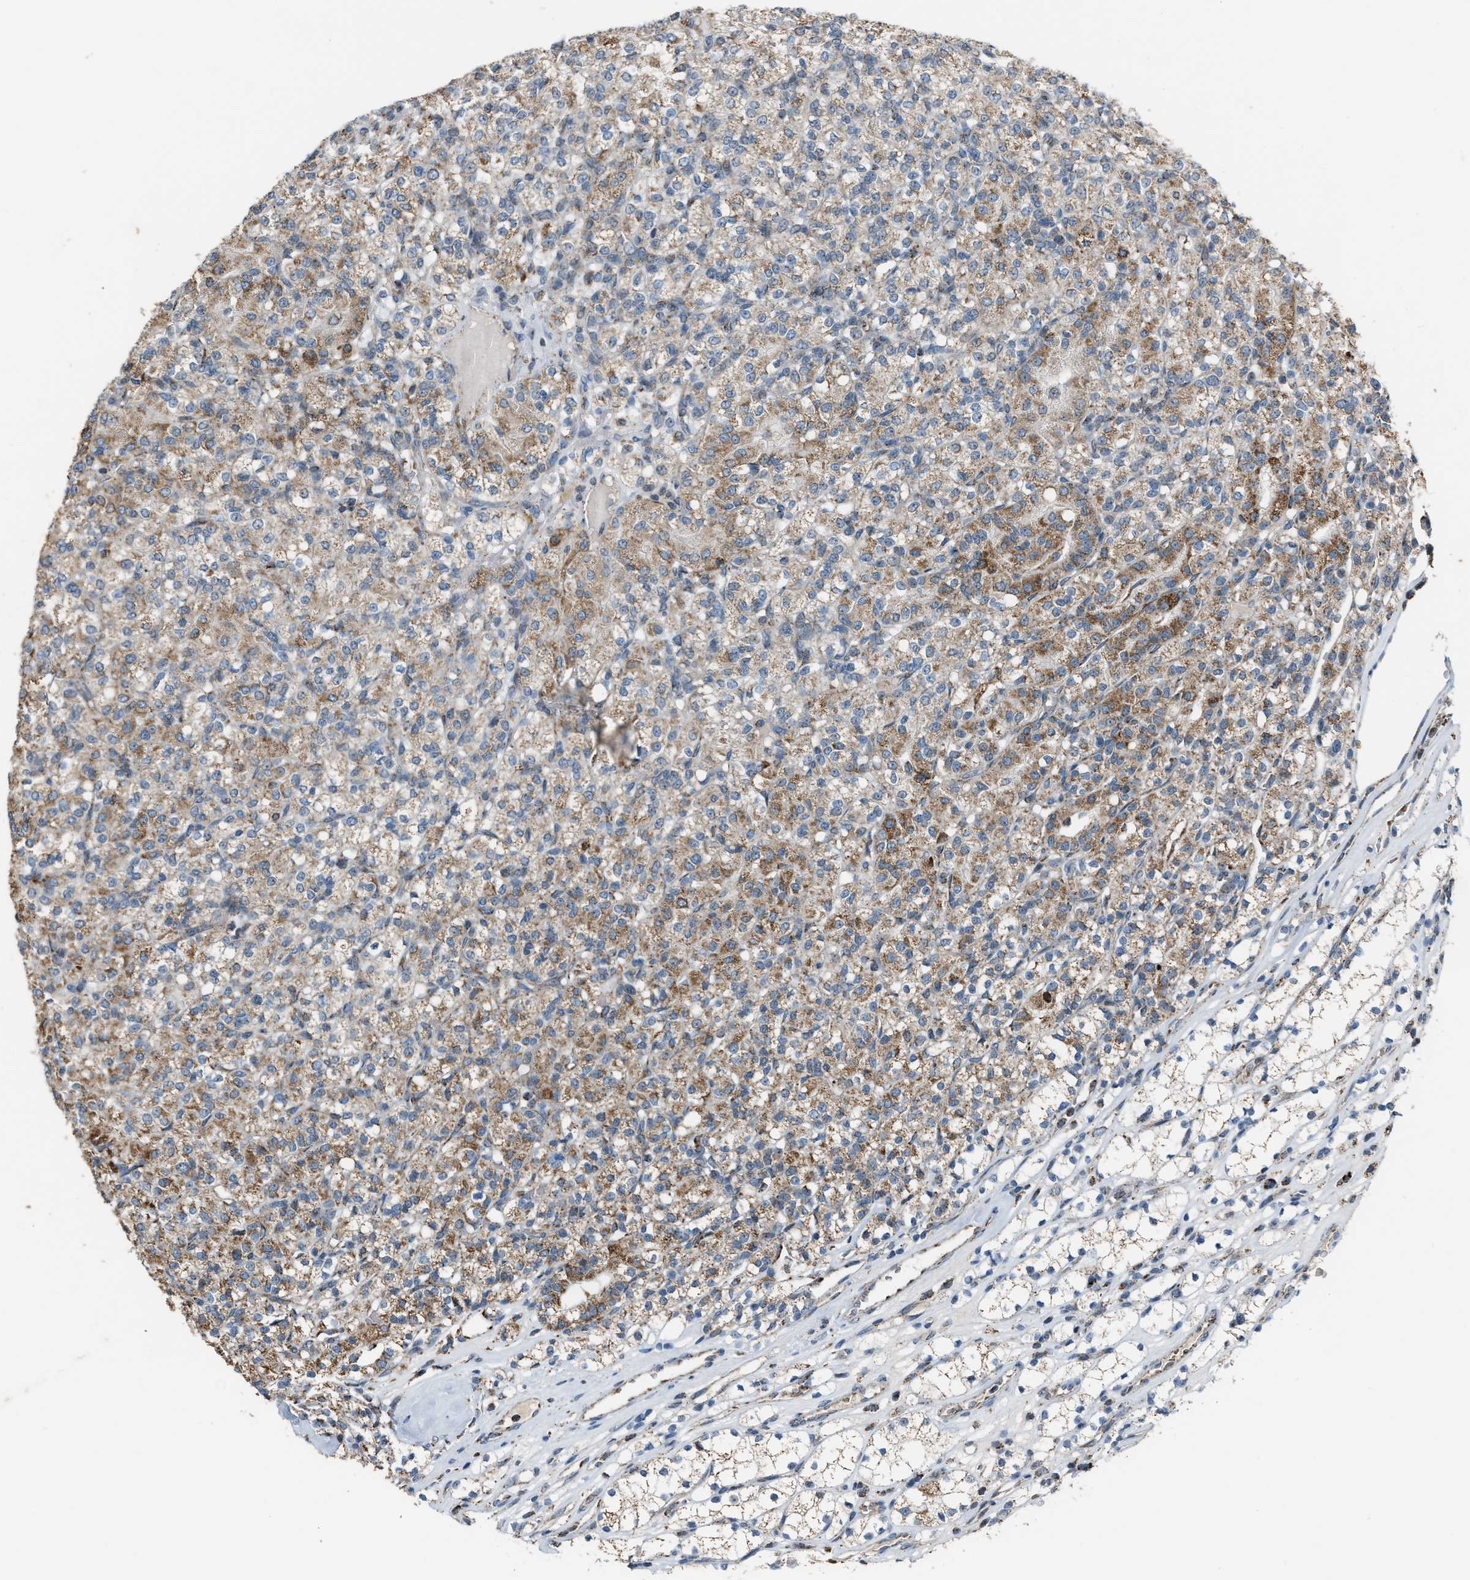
{"staining": {"intensity": "moderate", "quantity": ">75%", "location": "cytoplasmic/membranous"}, "tissue": "renal cancer", "cell_type": "Tumor cells", "image_type": "cancer", "snomed": [{"axis": "morphology", "description": "Adenocarcinoma, NOS"}, {"axis": "topography", "description": "Kidney"}], "caption": "IHC of adenocarcinoma (renal) reveals medium levels of moderate cytoplasmic/membranous staining in about >75% of tumor cells.", "gene": "CHN2", "patient": {"sex": "male", "age": 77}}